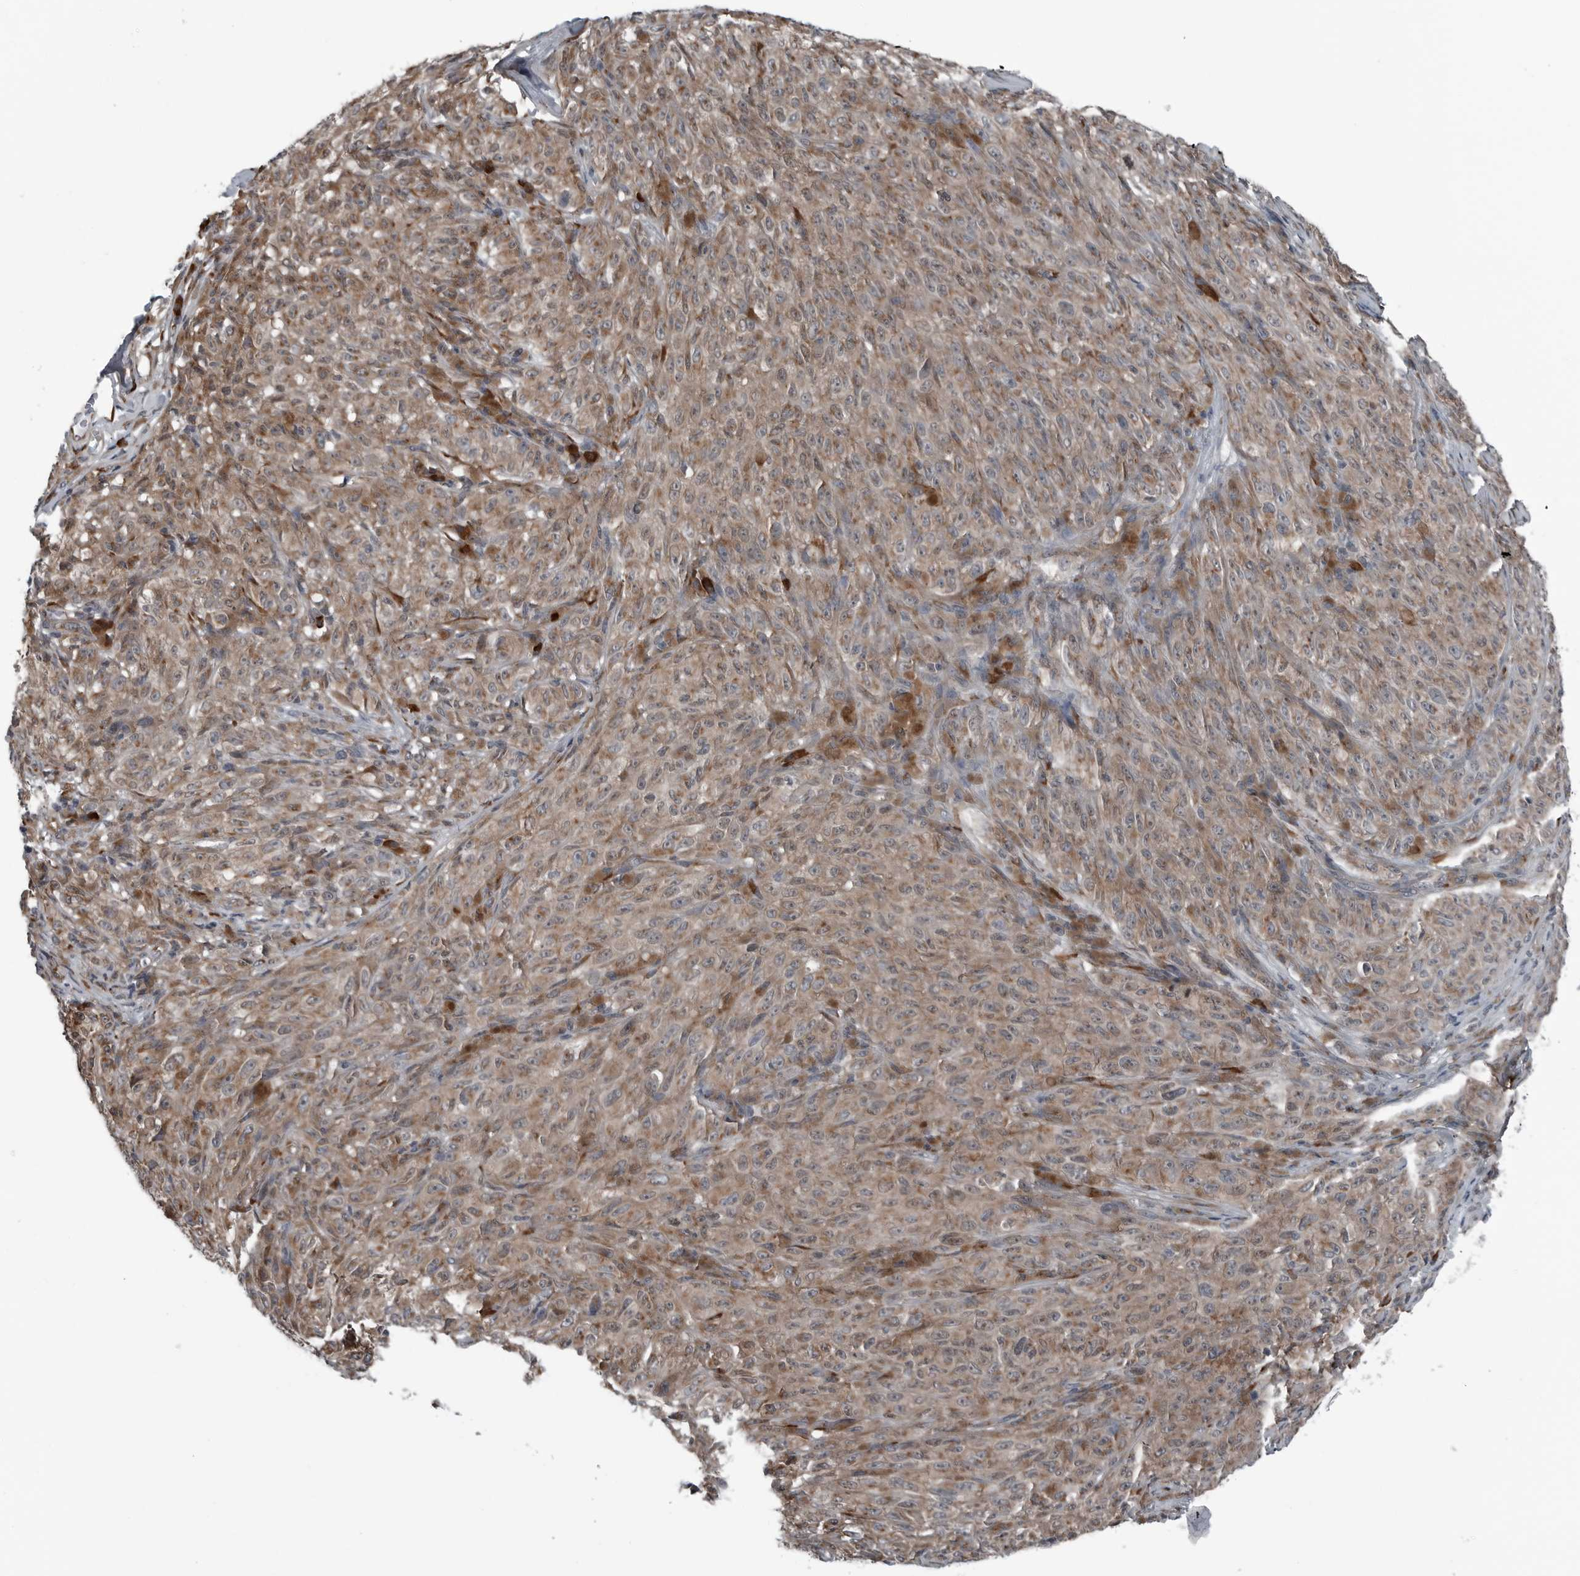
{"staining": {"intensity": "moderate", "quantity": ">75%", "location": "cytoplasmic/membranous"}, "tissue": "melanoma", "cell_type": "Tumor cells", "image_type": "cancer", "snomed": [{"axis": "morphology", "description": "Malignant melanoma, NOS"}, {"axis": "topography", "description": "Skin"}], "caption": "This is an image of IHC staining of malignant melanoma, which shows moderate positivity in the cytoplasmic/membranous of tumor cells.", "gene": "CEP85", "patient": {"sex": "female", "age": 82}}